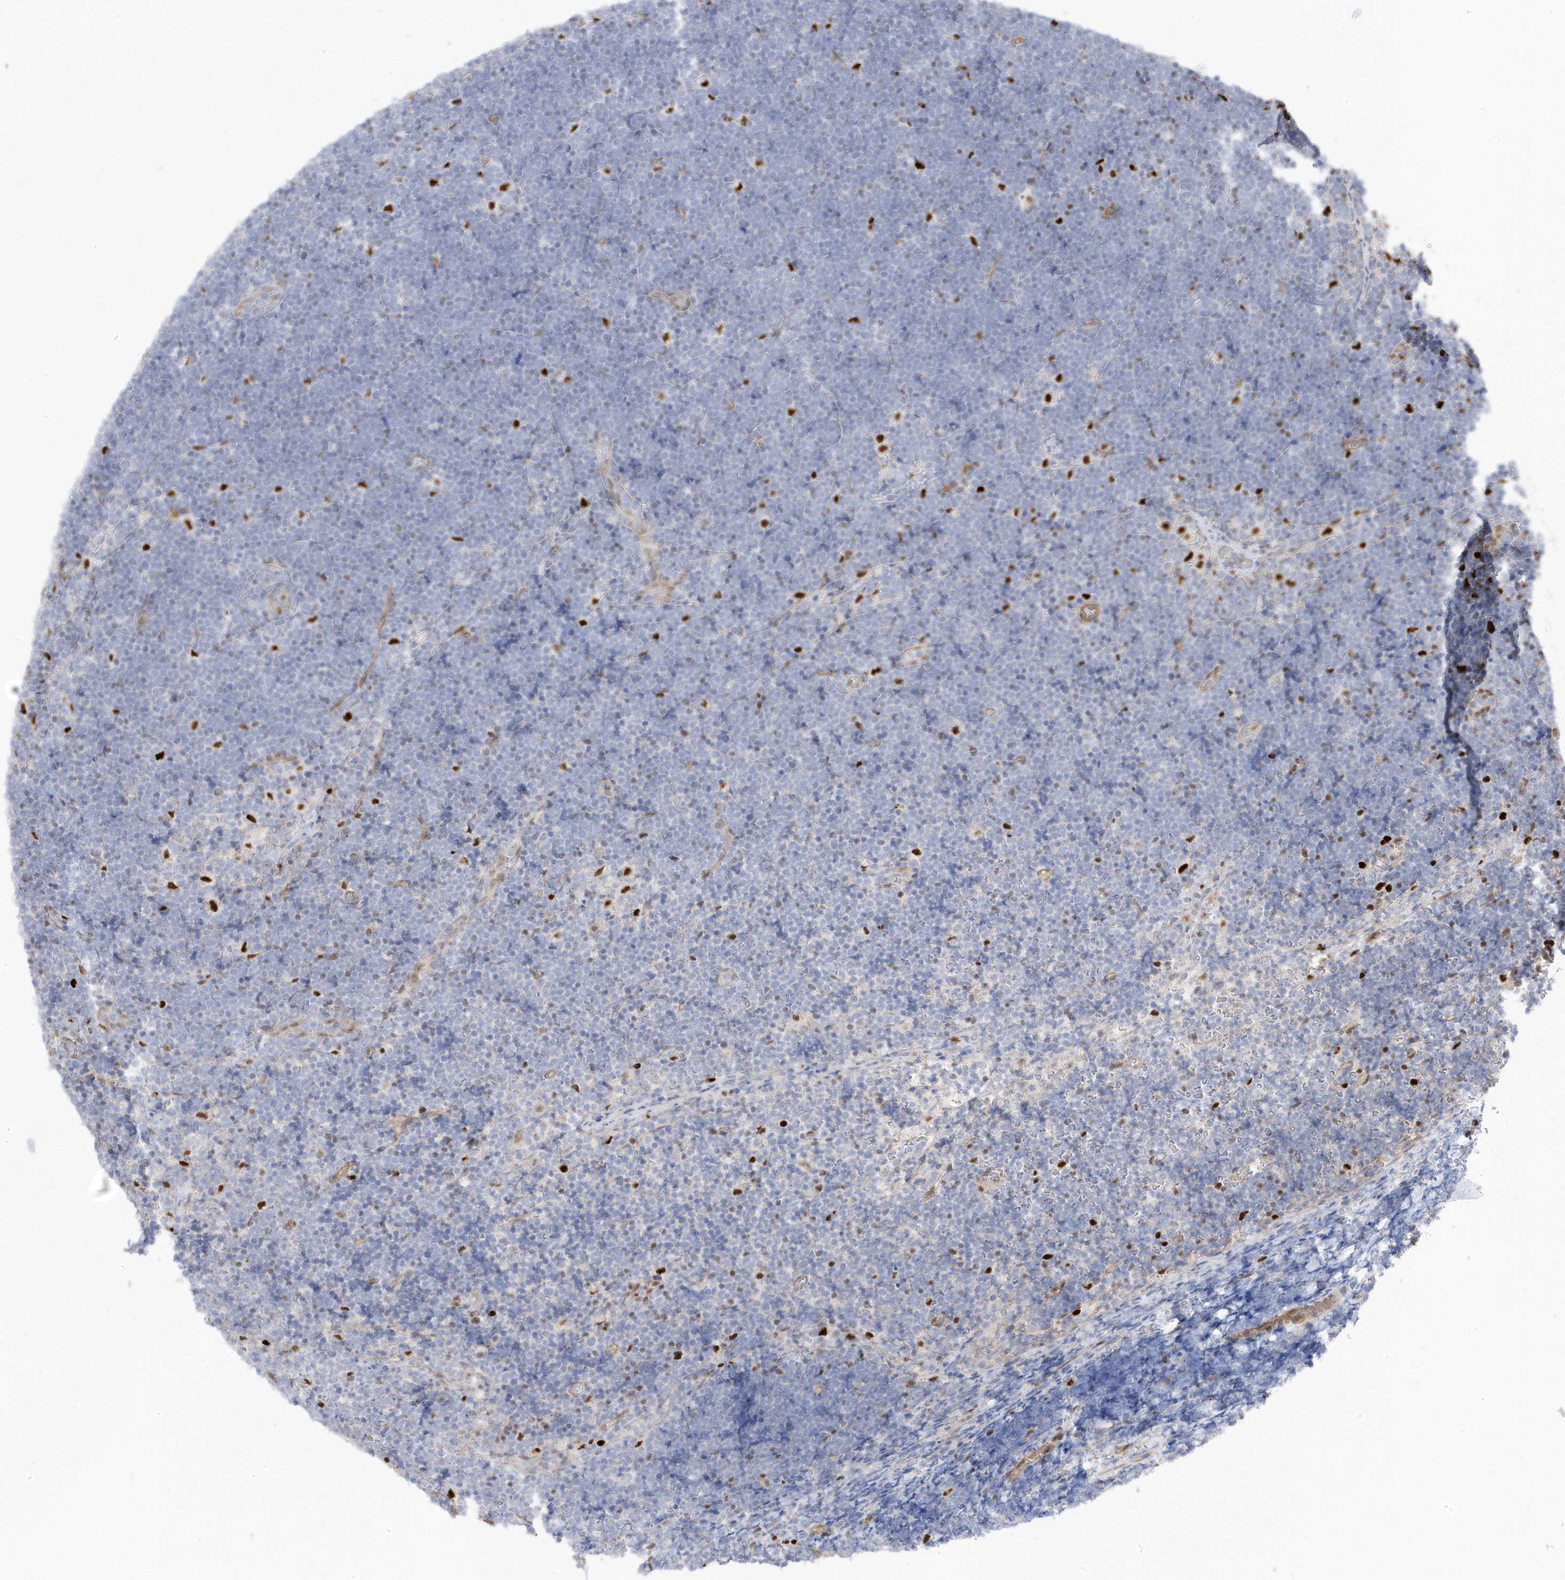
{"staining": {"intensity": "negative", "quantity": "none", "location": "none"}, "tissue": "lymphoma", "cell_type": "Tumor cells", "image_type": "cancer", "snomed": [{"axis": "morphology", "description": "Malignant lymphoma, non-Hodgkin's type, High grade"}, {"axis": "topography", "description": "Lymph node"}], "caption": "Human lymphoma stained for a protein using immunohistochemistry (IHC) shows no positivity in tumor cells.", "gene": "GTPBP6", "patient": {"sex": "male", "age": 13}}